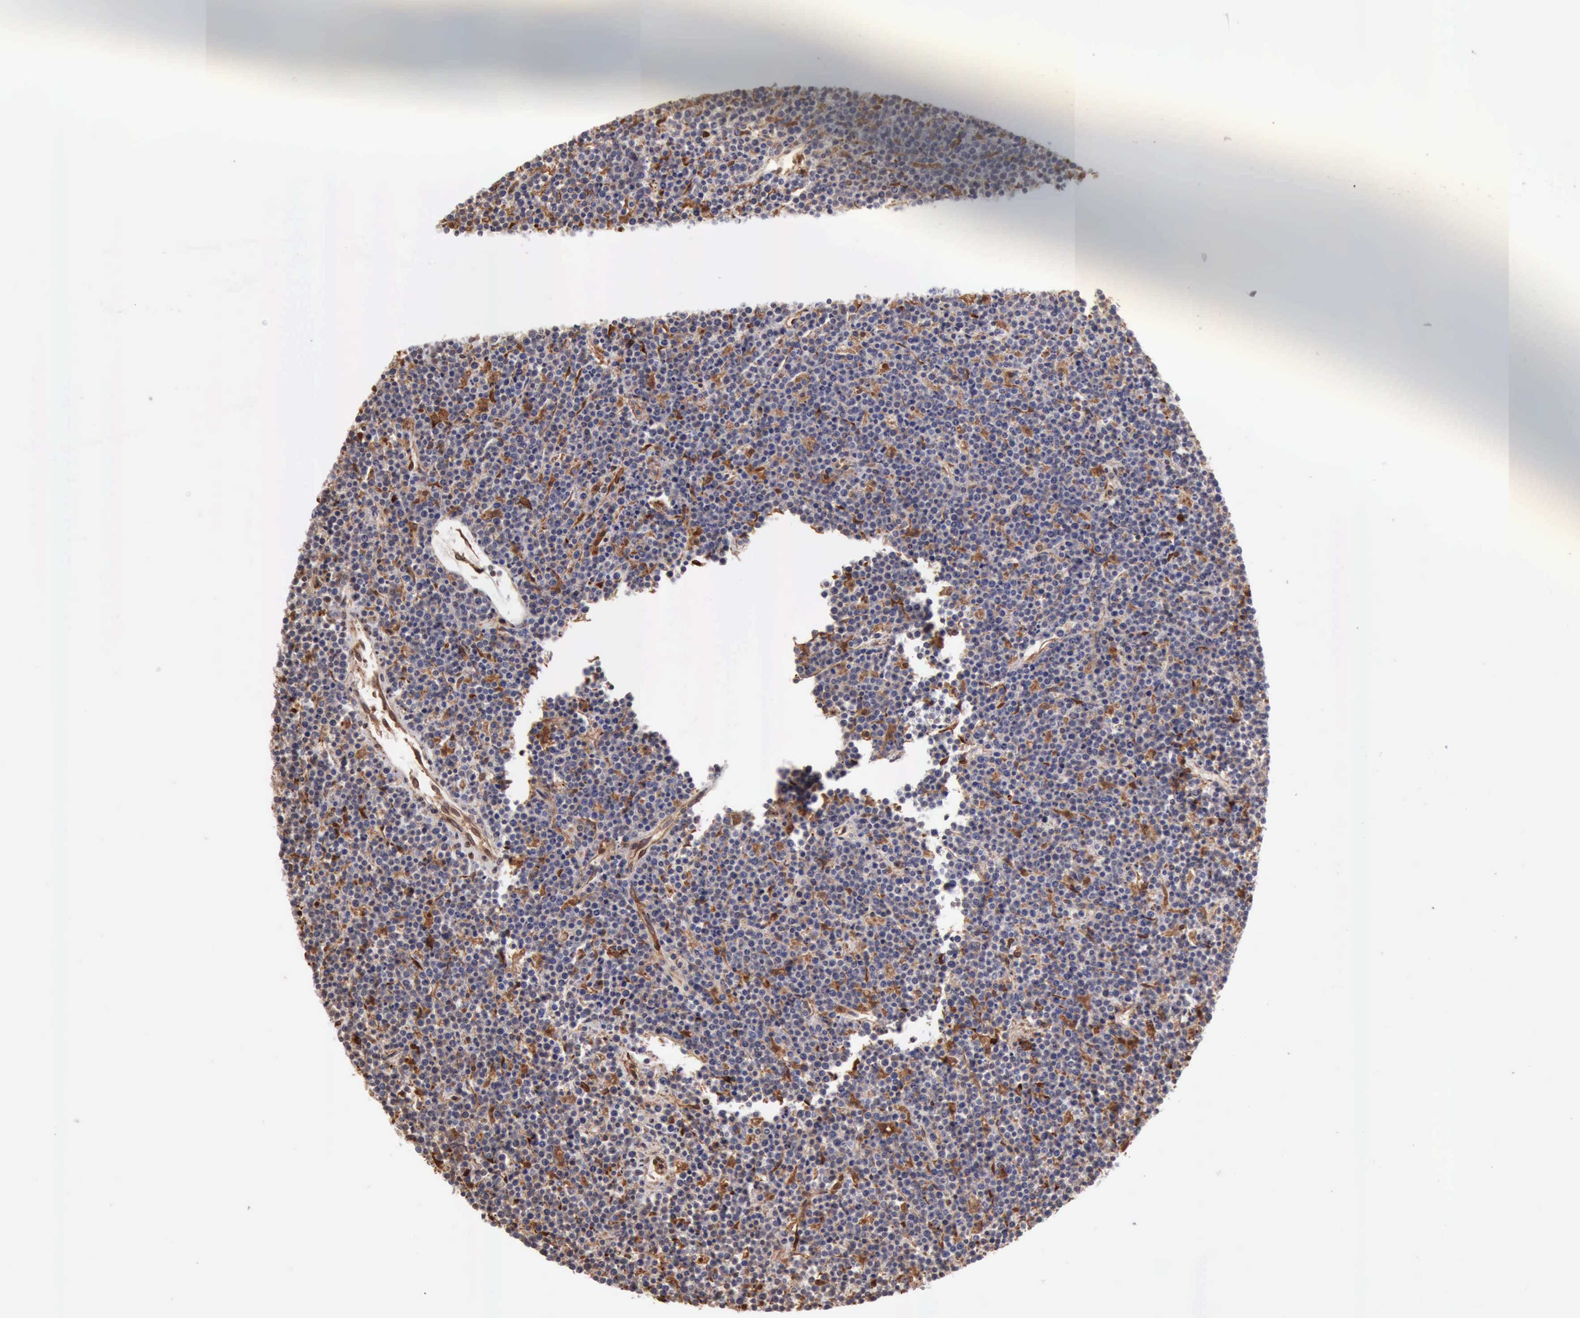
{"staining": {"intensity": "negative", "quantity": "none", "location": "none"}, "tissue": "lymphoma", "cell_type": "Tumor cells", "image_type": "cancer", "snomed": [{"axis": "morphology", "description": "Malignant lymphoma, non-Hodgkin's type, High grade"}, {"axis": "topography", "description": "Ovary"}], "caption": "IHC histopathology image of neoplastic tissue: high-grade malignant lymphoma, non-Hodgkin's type stained with DAB demonstrates no significant protein expression in tumor cells. The staining was performed using DAB (3,3'-diaminobenzidine) to visualize the protein expression in brown, while the nuclei were stained in blue with hematoxylin (Magnification: 20x).", "gene": "APOL2", "patient": {"sex": "female", "age": 56}}